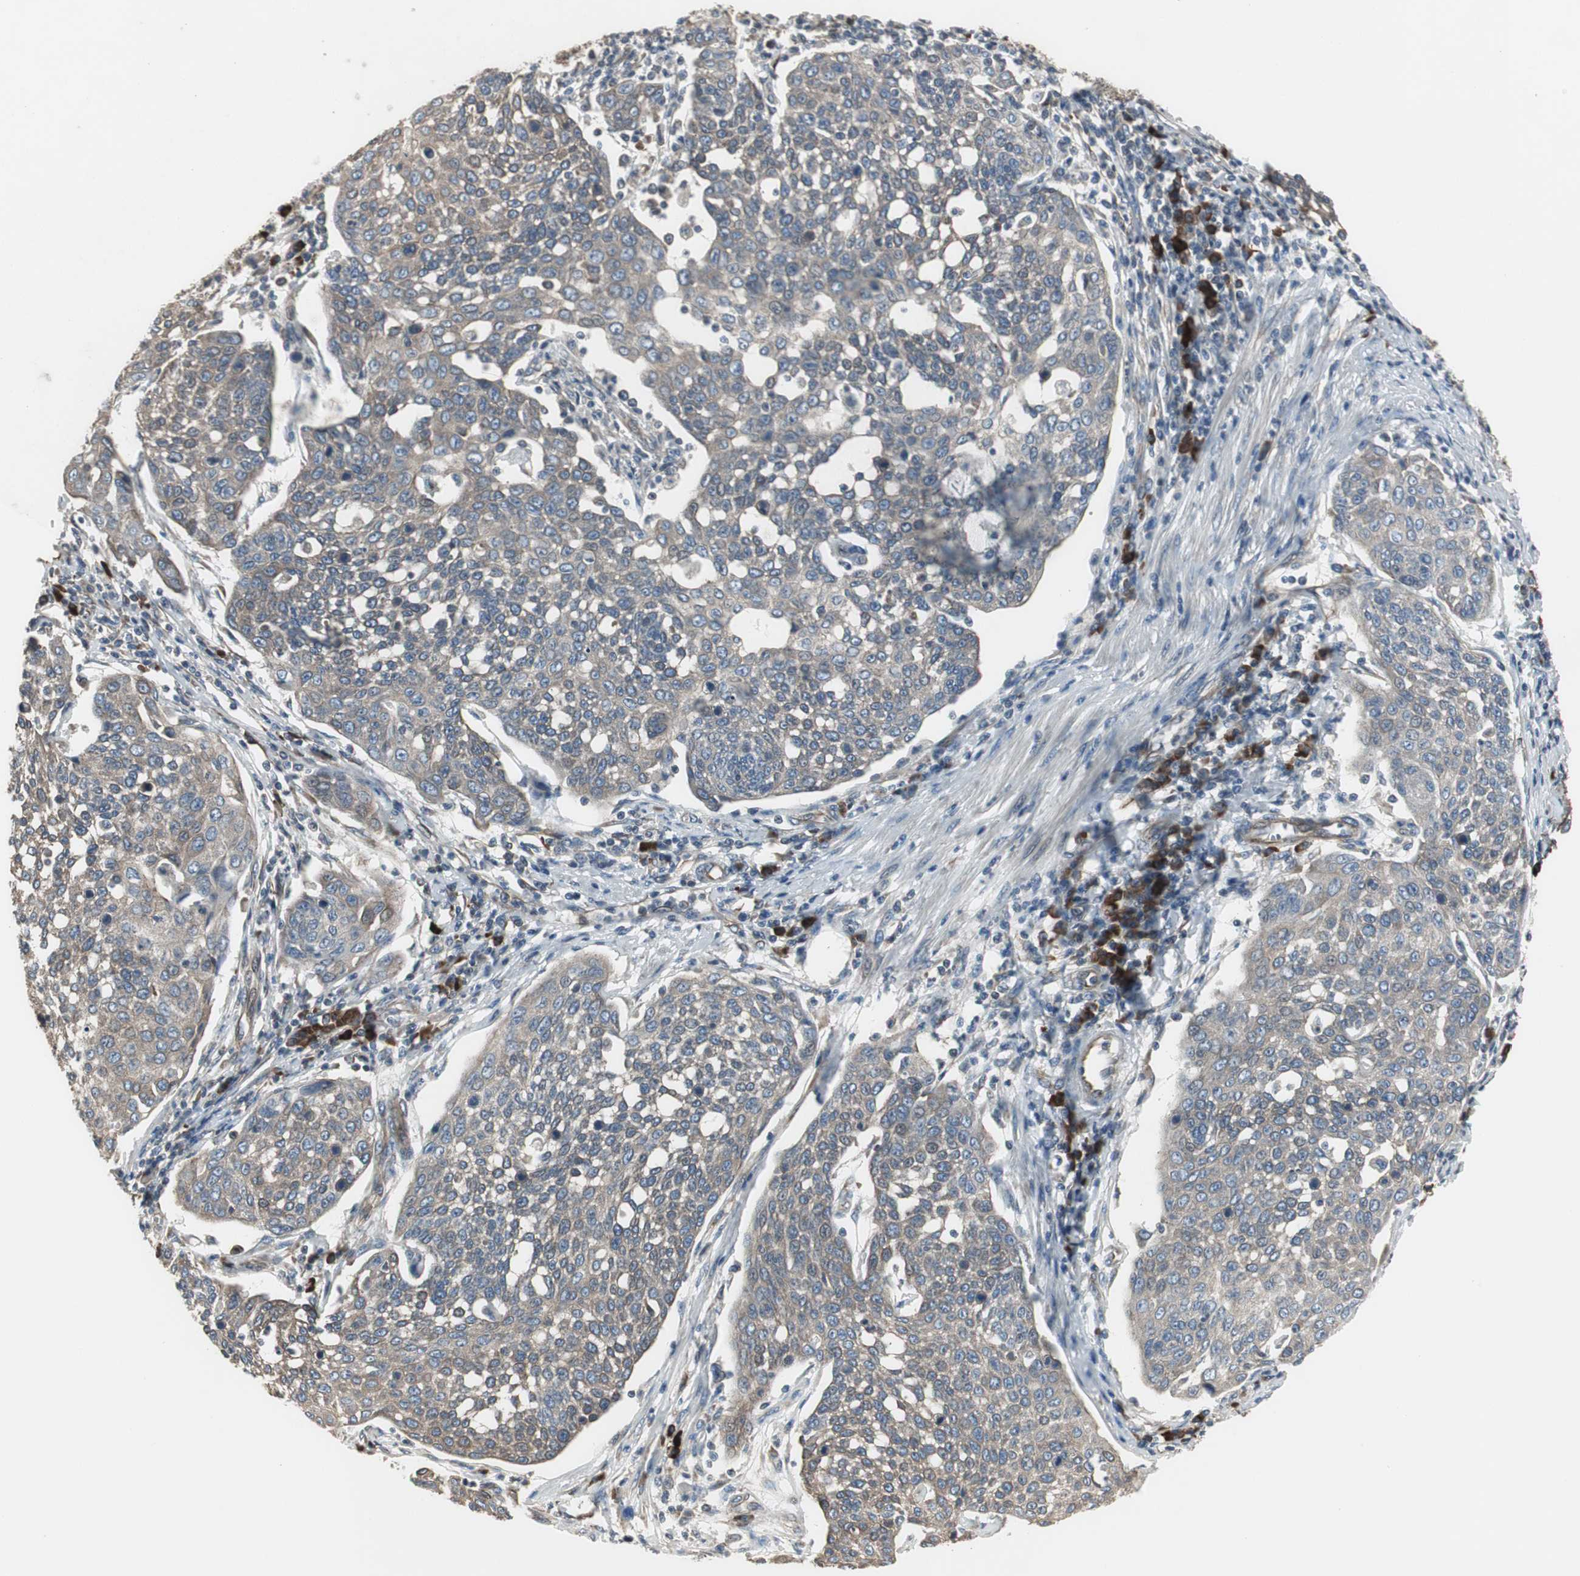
{"staining": {"intensity": "weak", "quantity": "25%-75%", "location": "cytoplasmic/membranous"}, "tissue": "cervical cancer", "cell_type": "Tumor cells", "image_type": "cancer", "snomed": [{"axis": "morphology", "description": "Squamous cell carcinoma, NOS"}, {"axis": "topography", "description": "Cervix"}], "caption": "Tumor cells demonstrate low levels of weak cytoplasmic/membranous staining in approximately 25%-75% of cells in cervical cancer.", "gene": "CHP1", "patient": {"sex": "female", "age": 34}}